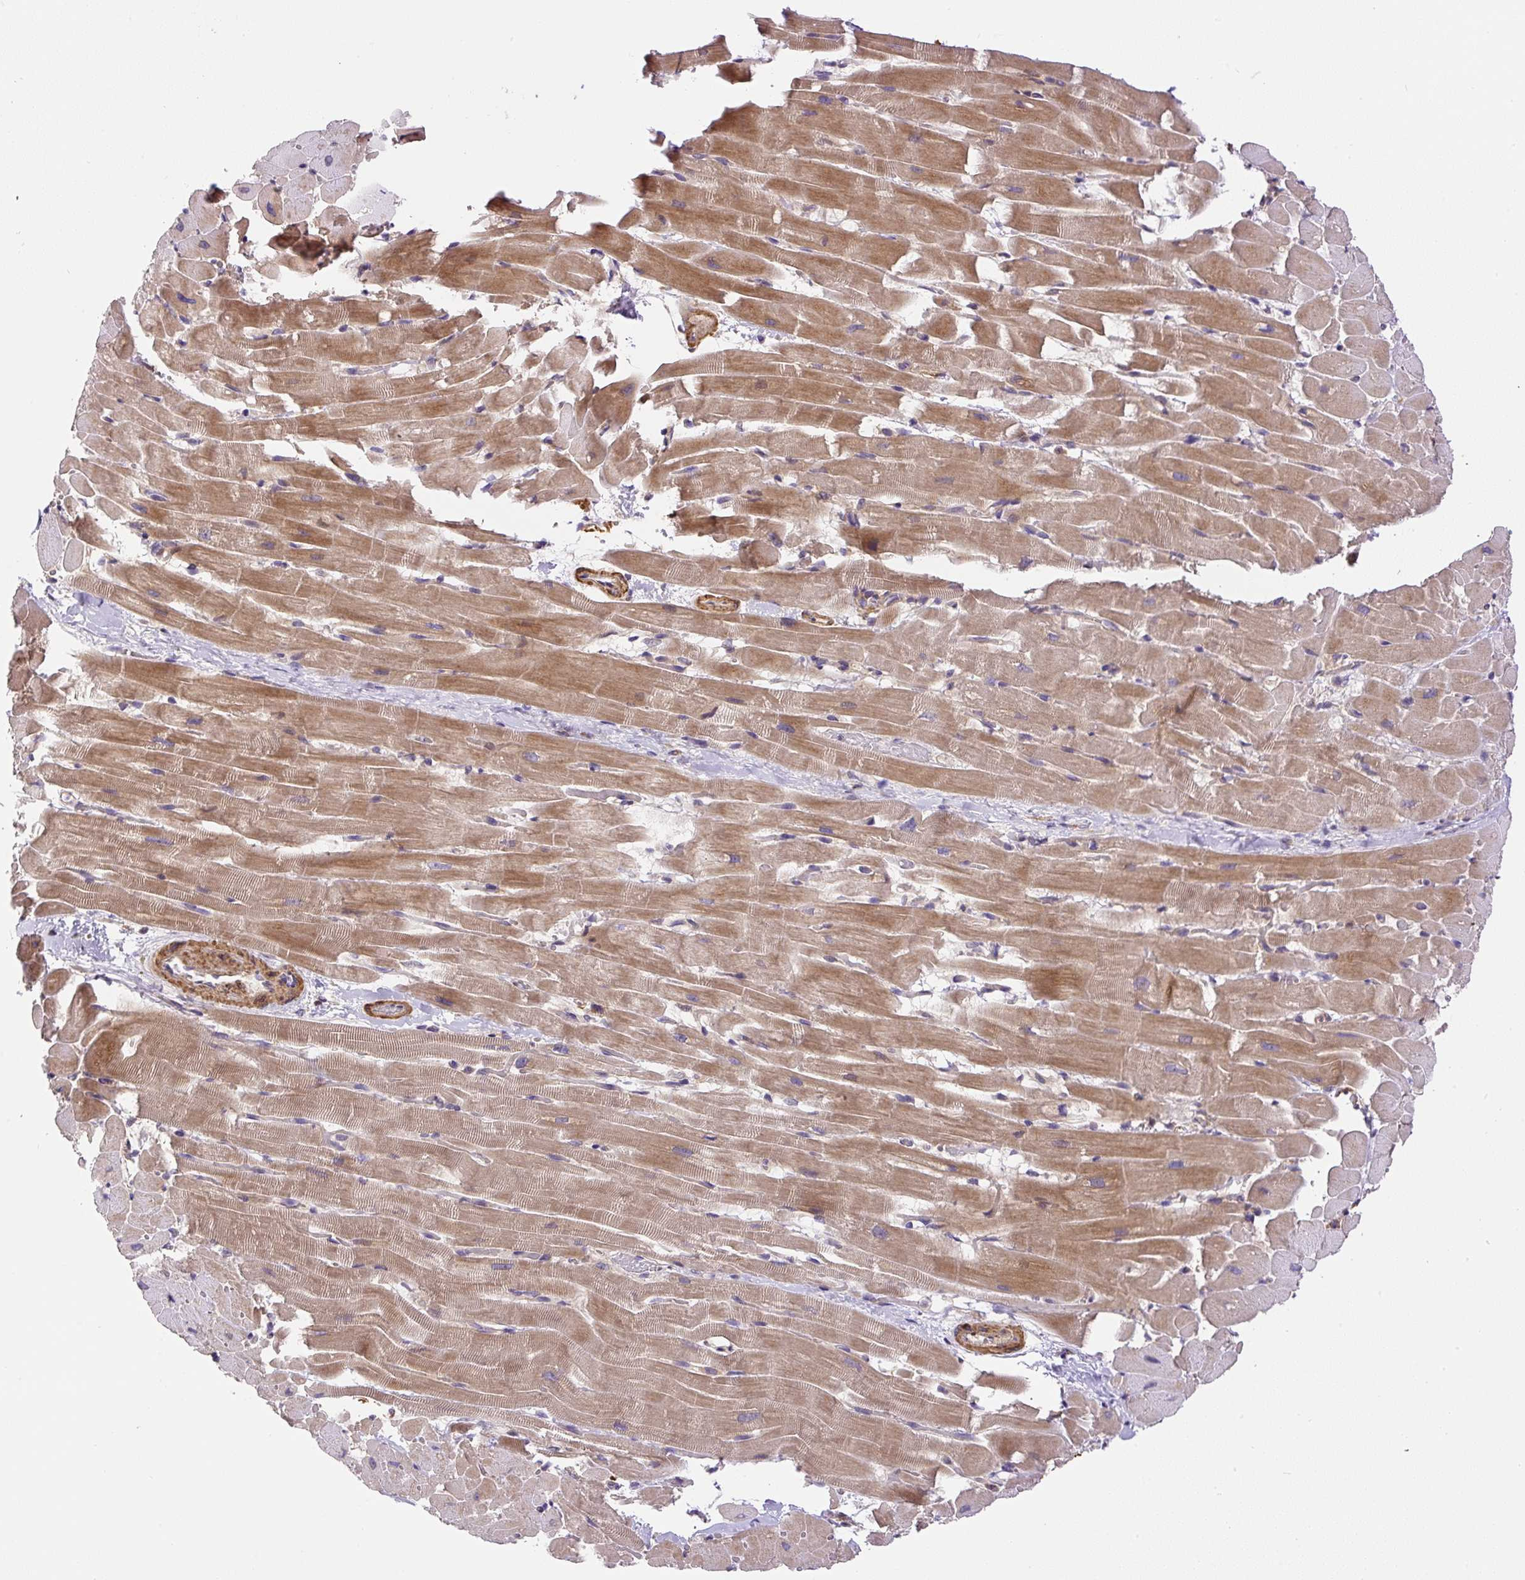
{"staining": {"intensity": "moderate", "quantity": ">75%", "location": "cytoplasmic/membranous"}, "tissue": "heart muscle", "cell_type": "Cardiomyocytes", "image_type": "normal", "snomed": [{"axis": "morphology", "description": "Normal tissue, NOS"}, {"axis": "topography", "description": "Heart"}], "caption": "High-magnification brightfield microscopy of normal heart muscle stained with DAB (brown) and counterstained with hematoxylin (blue). cardiomyocytes exhibit moderate cytoplasmic/membranous expression is present in about>75% of cells.", "gene": "CCDC28A", "patient": {"sex": "male", "age": 37}}